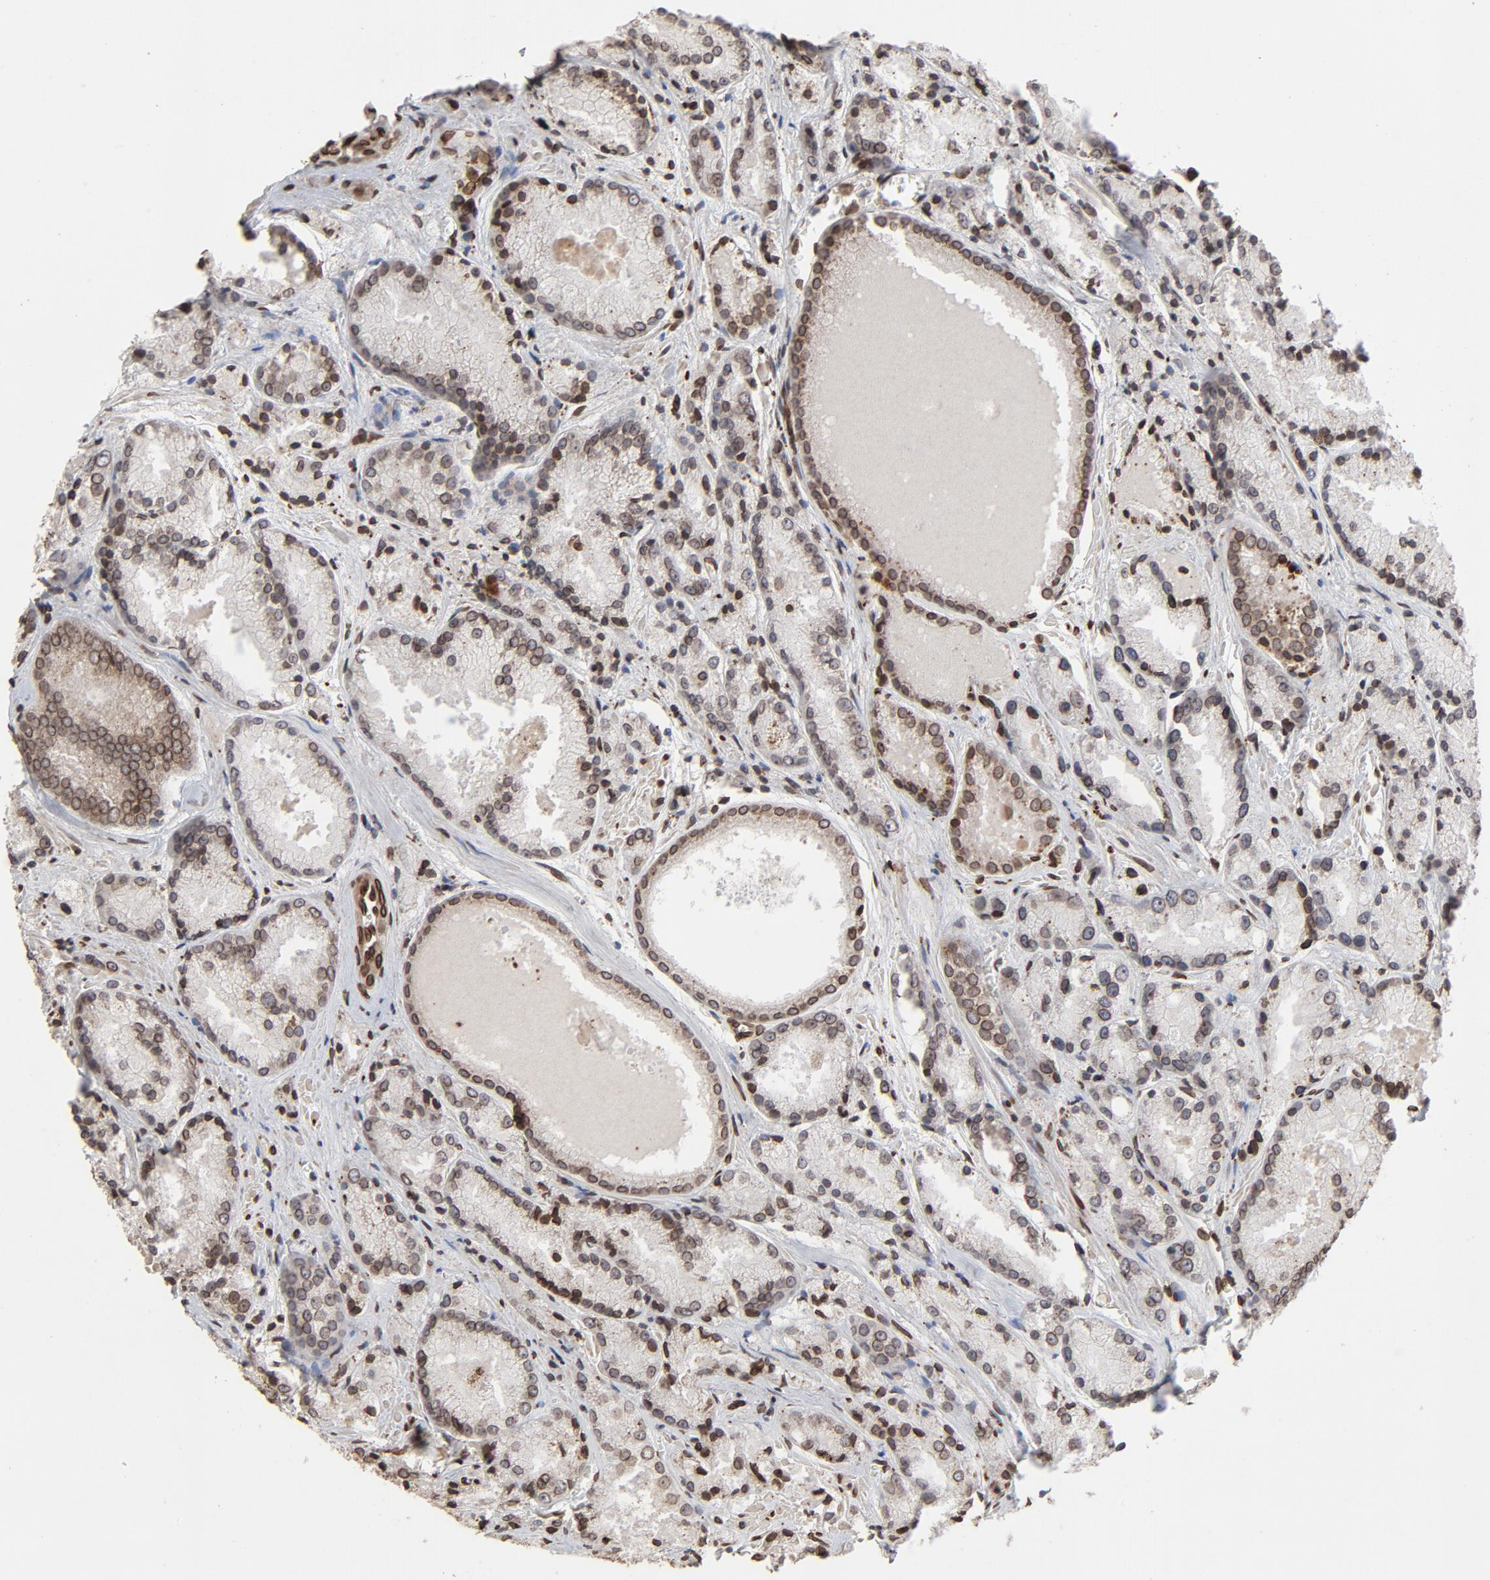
{"staining": {"intensity": "moderate", "quantity": ">75%", "location": "cytoplasmic/membranous,nuclear"}, "tissue": "prostate cancer", "cell_type": "Tumor cells", "image_type": "cancer", "snomed": [{"axis": "morphology", "description": "Adenocarcinoma, Low grade"}, {"axis": "topography", "description": "Prostate"}], "caption": "This is a photomicrograph of immunohistochemistry (IHC) staining of prostate adenocarcinoma (low-grade), which shows moderate positivity in the cytoplasmic/membranous and nuclear of tumor cells.", "gene": "LMNA", "patient": {"sex": "male", "age": 64}}